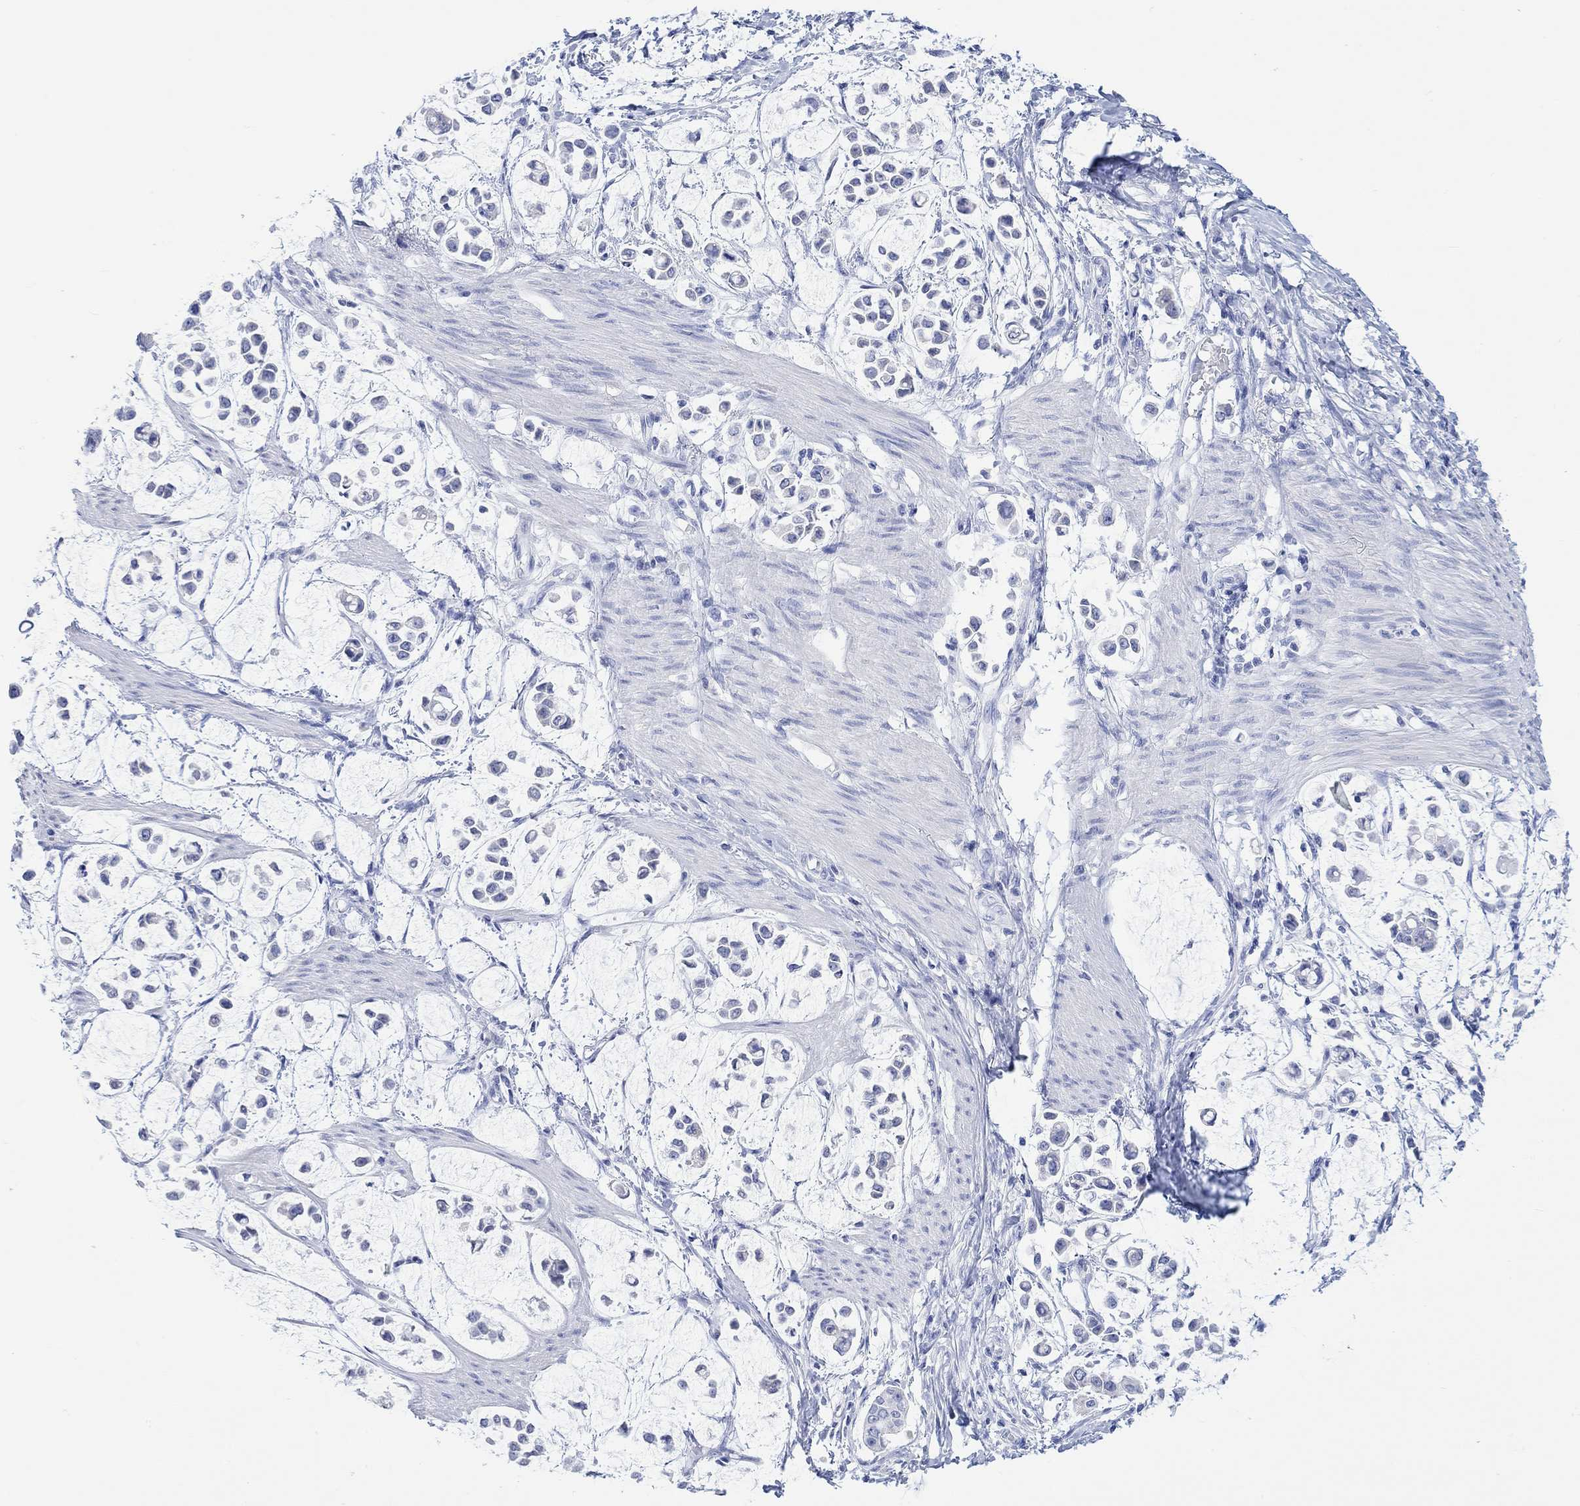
{"staining": {"intensity": "negative", "quantity": "none", "location": "none"}, "tissue": "stomach cancer", "cell_type": "Tumor cells", "image_type": "cancer", "snomed": [{"axis": "morphology", "description": "Adenocarcinoma, NOS"}, {"axis": "topography", "description": "Stomach"}], "caption": "There is no significant expression in tumor cells of adenocarcinoma (stomach).", "gene": "CALCA", "patient": {"sex": "male", "age": 82}}